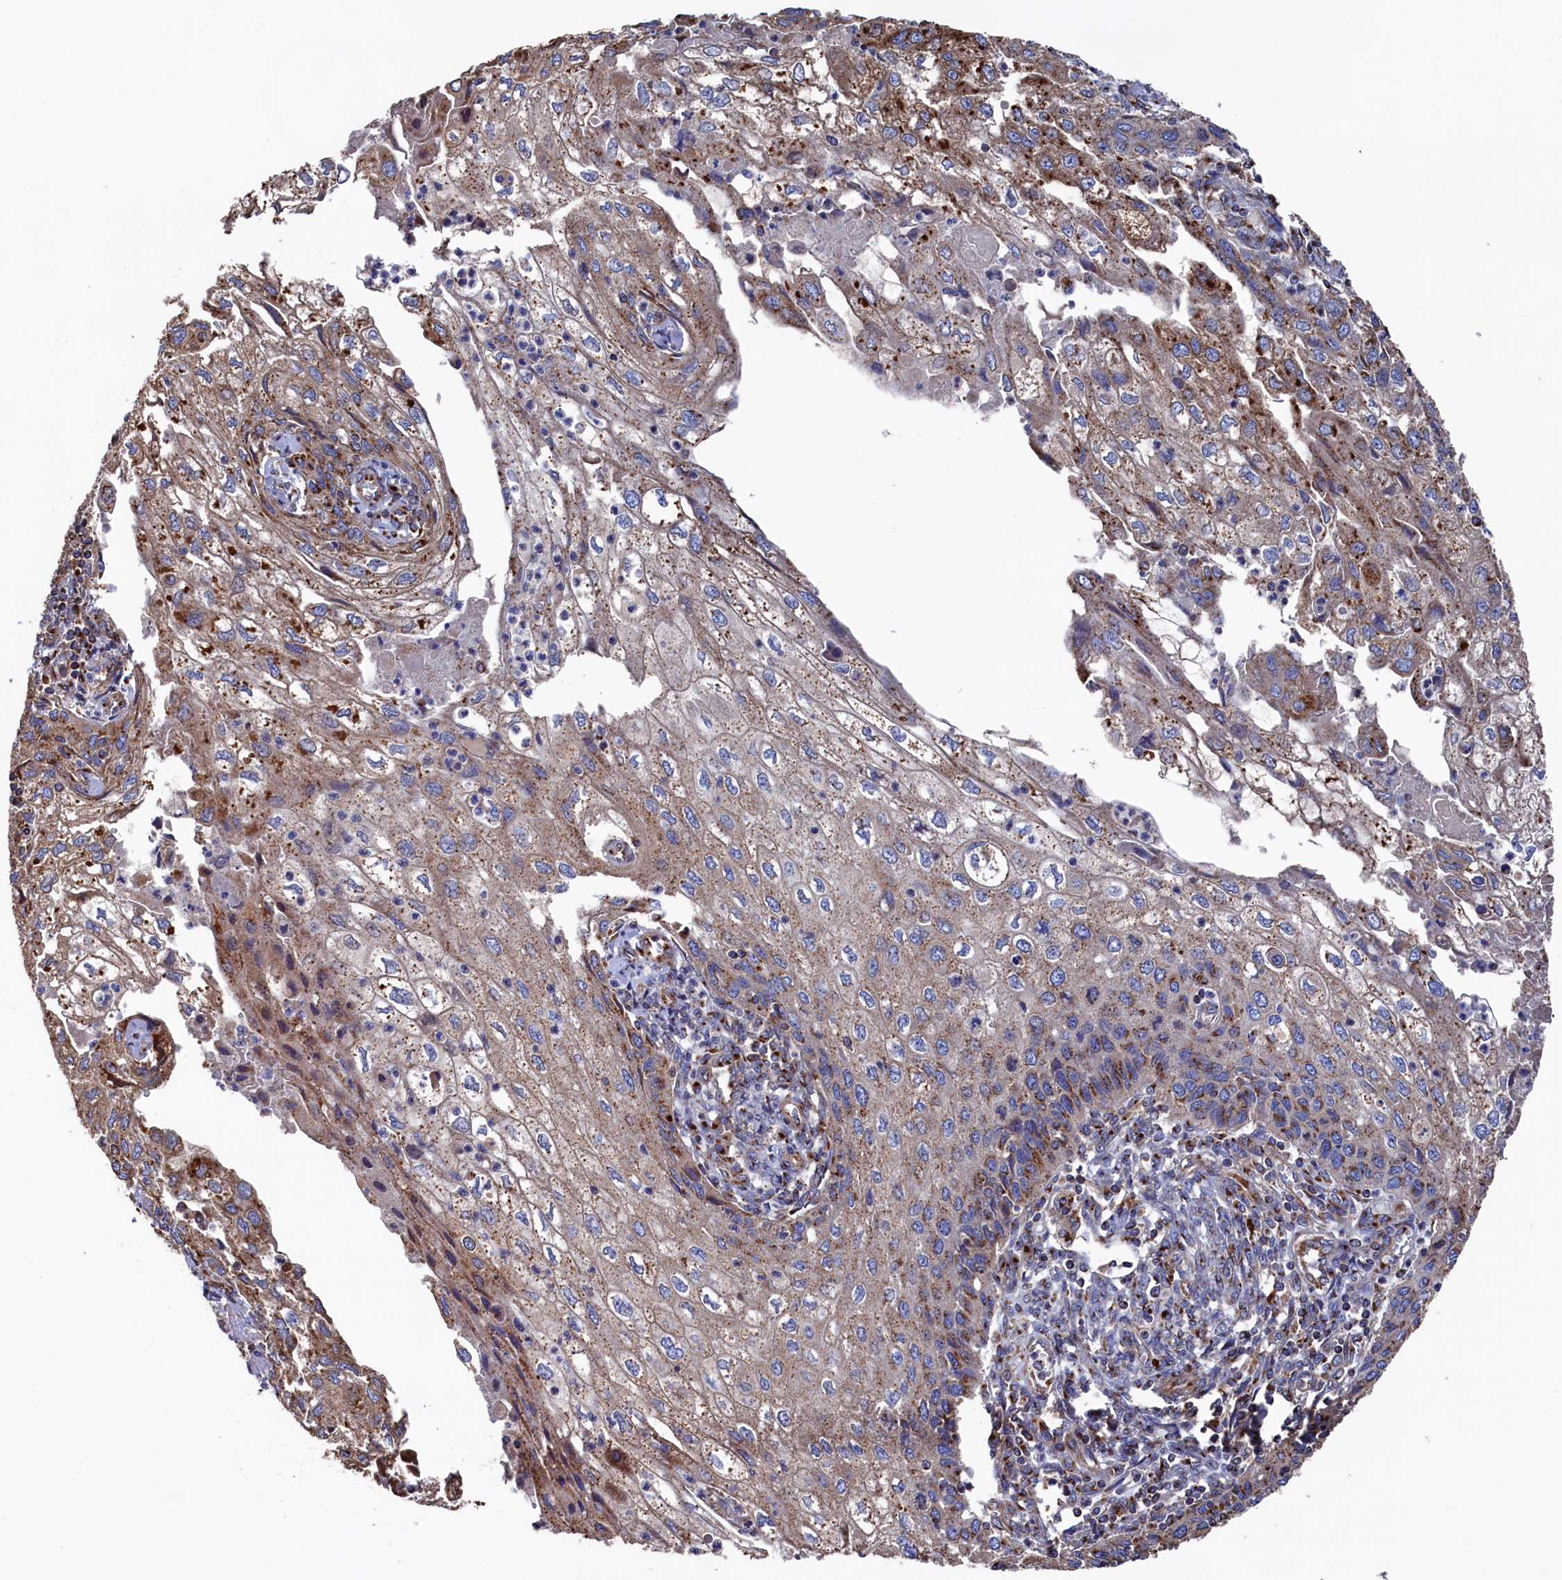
{"staining": {"intensity": "moderate", "quantity": "25%-75%", "location": "cytoplasmic/membranous"}, "tissue": "cervical cancer", "cell_type": "Tumor cells", "image_type": "cancer", "snomed": [{"axis": "morphology", "description": "Squamous cell carcinoma, NOS"}, {"axis": "topography", "description": "Cervix"}], "caption": "A high-resolution micrograph shows immunohistochemistry staining of cervical cancer (squamous cell carcinoma), which exhibits moderate cytoplasmic/membranous staining in approximately 25%-75% of tumor cells.", "gene": "PRRC1", "patient": {"sex": "female", "age": 67}}